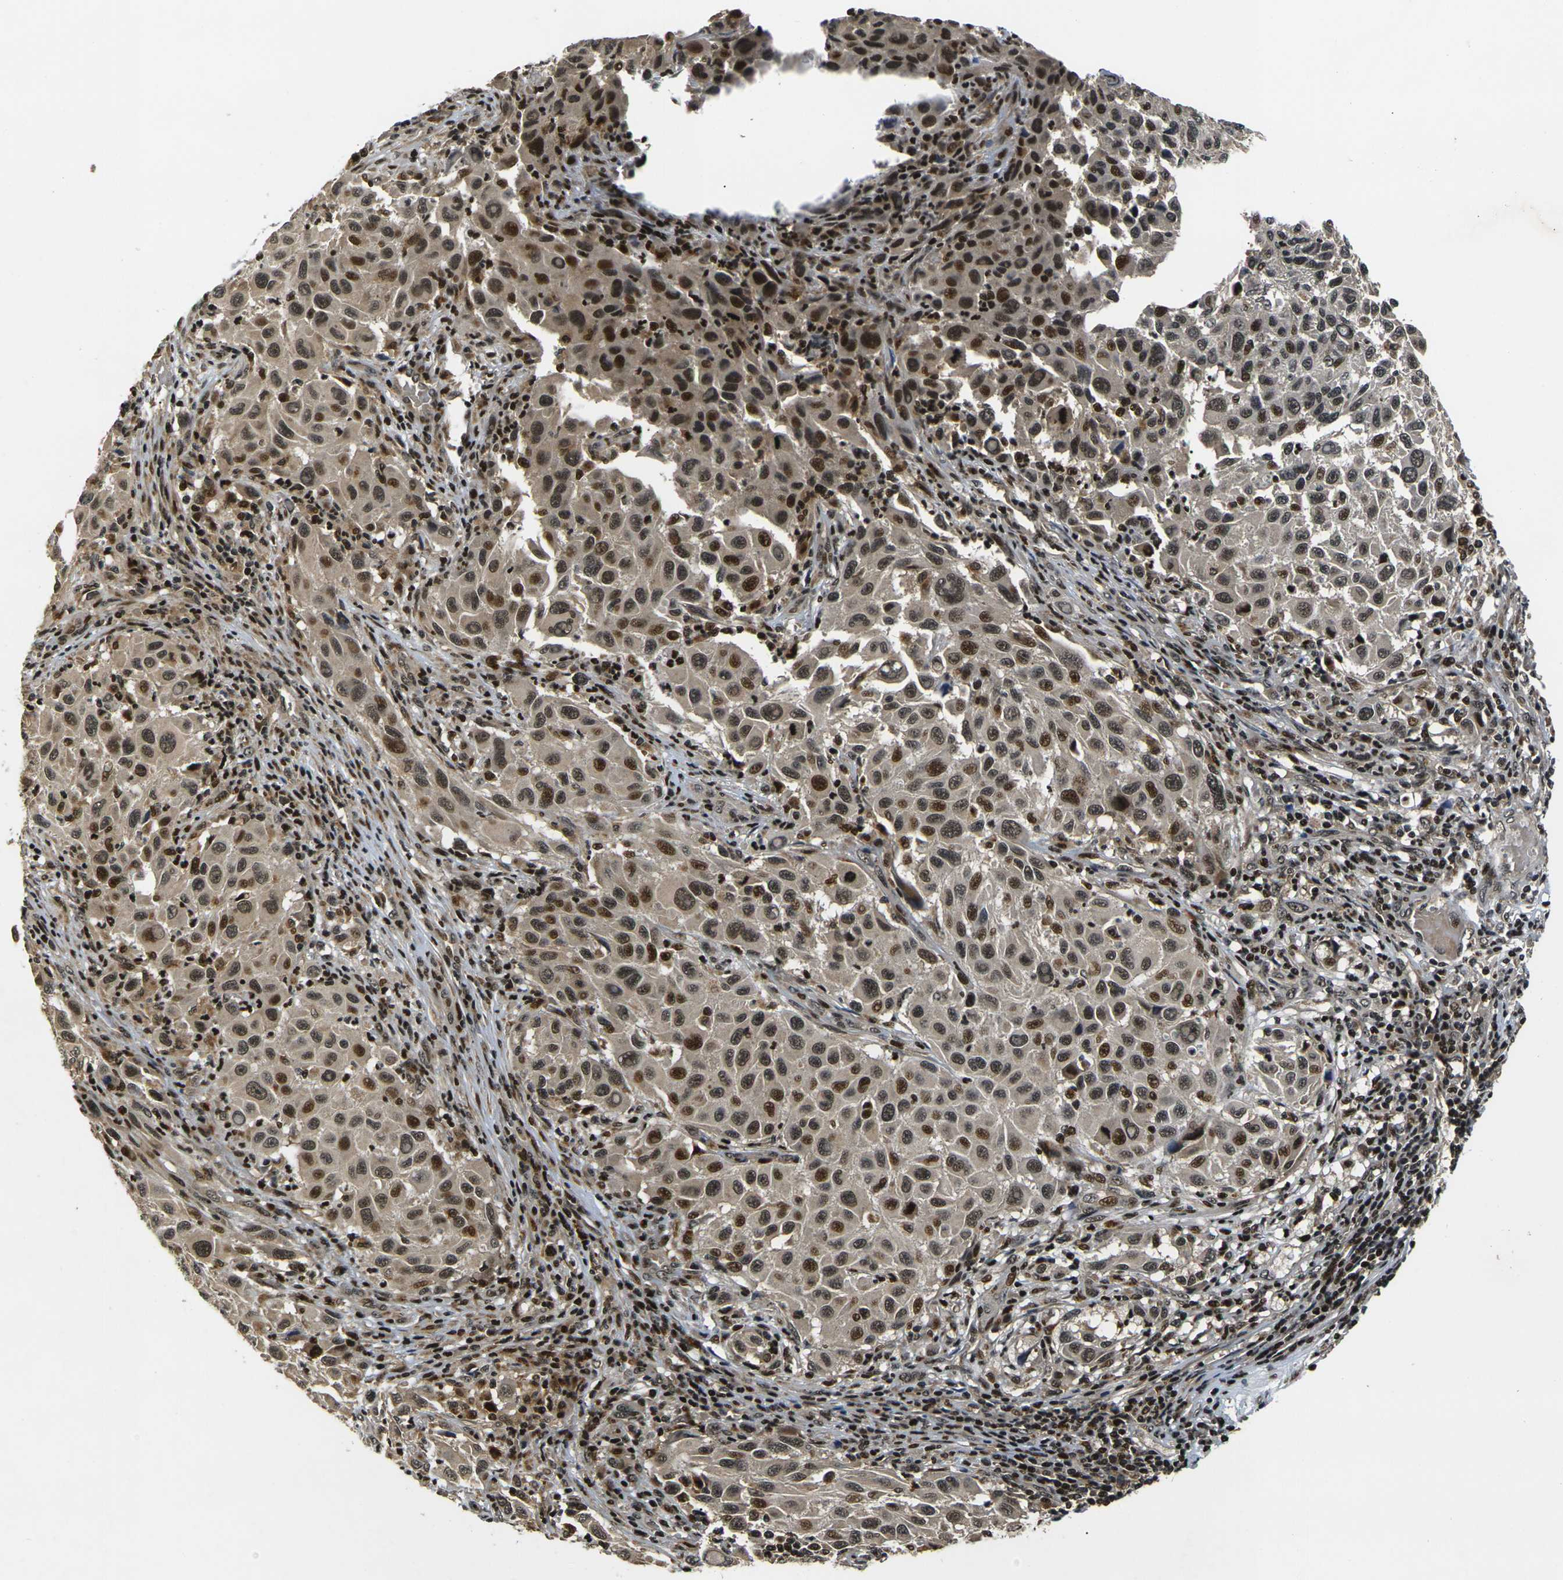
{"staining": {"intensity": "strong", "quantity": ">75%", "location": "cytoplasmic/membranous,nuclear"}, "tissue": "melanoma", "cell_type": "Tumor cells", "image_type": "cancer", "snomed": [{"axis": "morphology", "description": "Malignant melanoma, Metastatic site"}, {"axis": "topography", "description": "Lymph node"}], "caption": "Protein expression analysis of human malignant melanoma (metastatic site) reveals strong cytoplasmic/membranous and nuclear staining in about >75% of tumor cells.", "gene": "ACTL6A", "patient": {"sex": "male", "age": 61}}